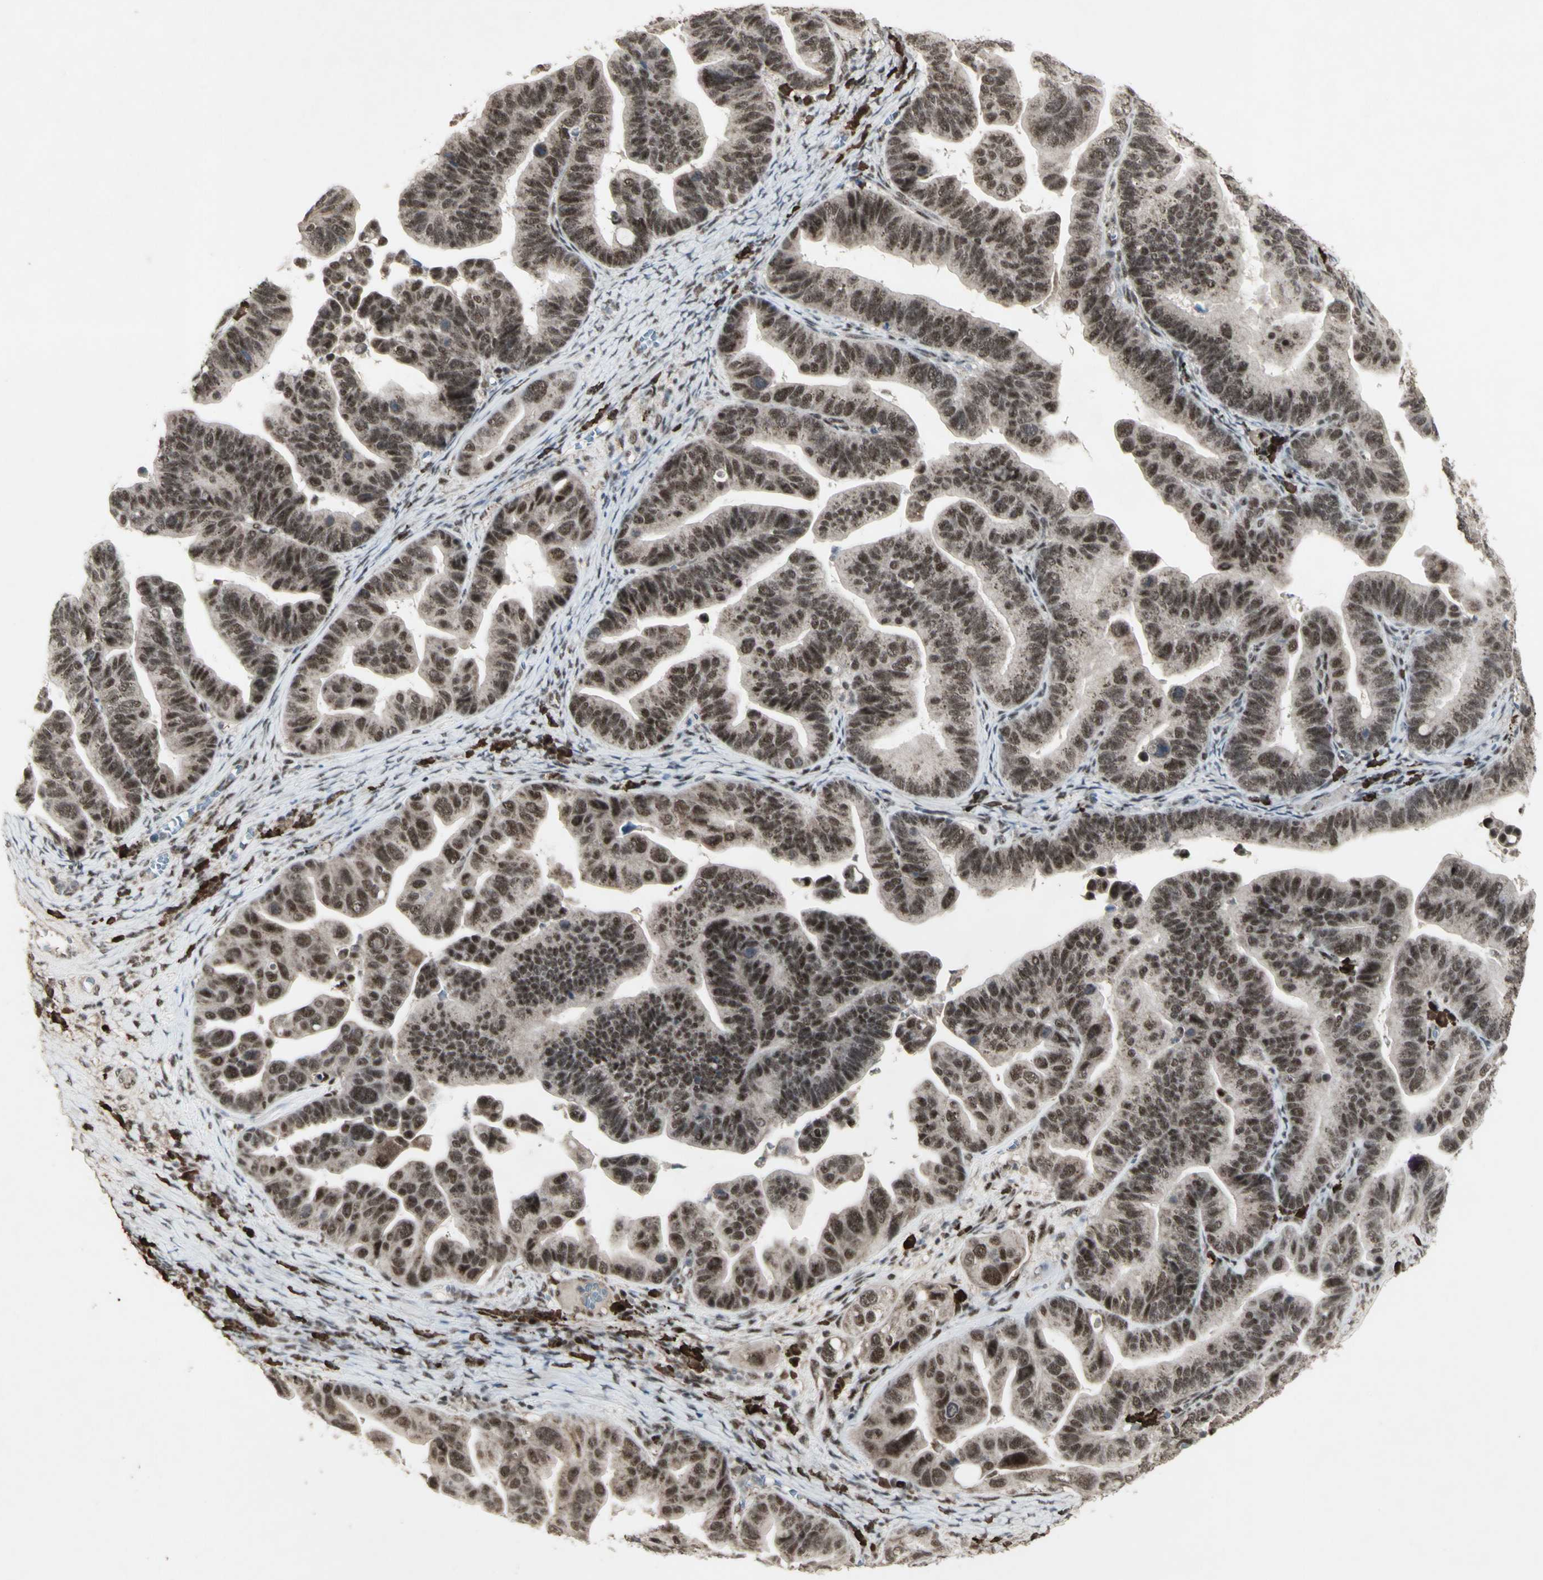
{"staining": {"intensity": "moderate", "quantity": ">75%", "location": "cytoplasmic/membranous,nuclear"}, "tissue": "ovarian cancer", "cell_type": "Tumor cells", "image_type": "cancer", "snomed": [{"axis": "morphology", "description": "Cystadenocarcinoma, serous, NOS"}, {"axis": "topography", "description": "Ovary"}], "caption": "Ovarian cancer was stained to show a protein in brown. There is medium levels of moderate cytoplasmic/membranous and nuclear expression in approximately >75% of tumor cells.", "gene": "CCNT1", "patient": {"sex": "female", "age": 56}}